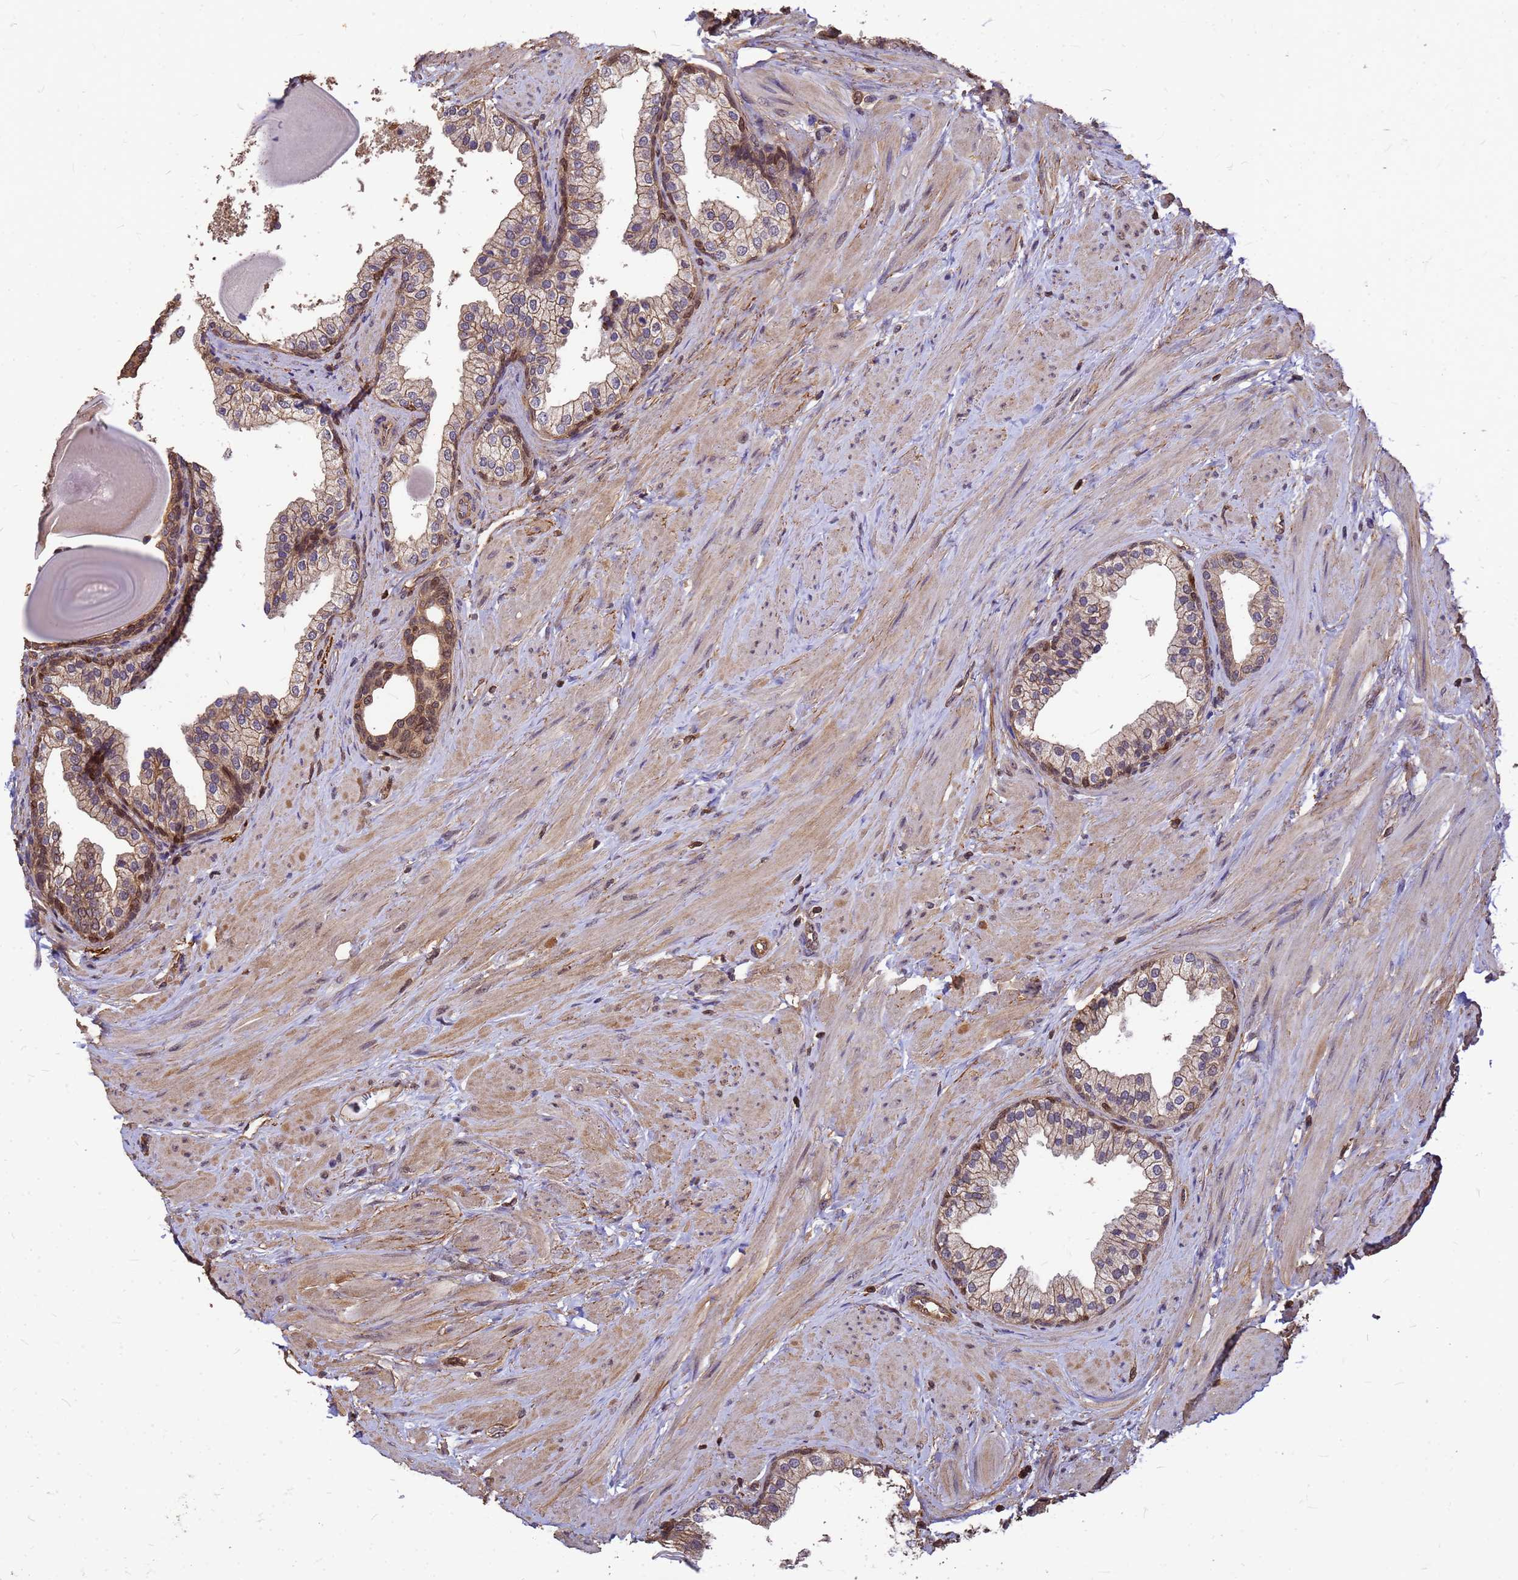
{"staining": {"intensity": "moderate", "quantity": "25%-75%", "location": "cytoplasmic/membranous"}, "tissue": "prostate", "cell_type": "Glandular cells", "image_type": "normal", "snomed": [{"axis": "morphology", "description": "Normal tissue, NOS"}, {"axis": "topography", "description": "Prostate"}], "caption": "Immunohistochemistry (IHC) (DAB) staining of normal prostate exhibits moderate cytoplasmic/membranous protein positivity in approximately 25%-75% of glandular cells.", "gene": "C1orf35", "patient": {"sex": "male", "age": 48}}